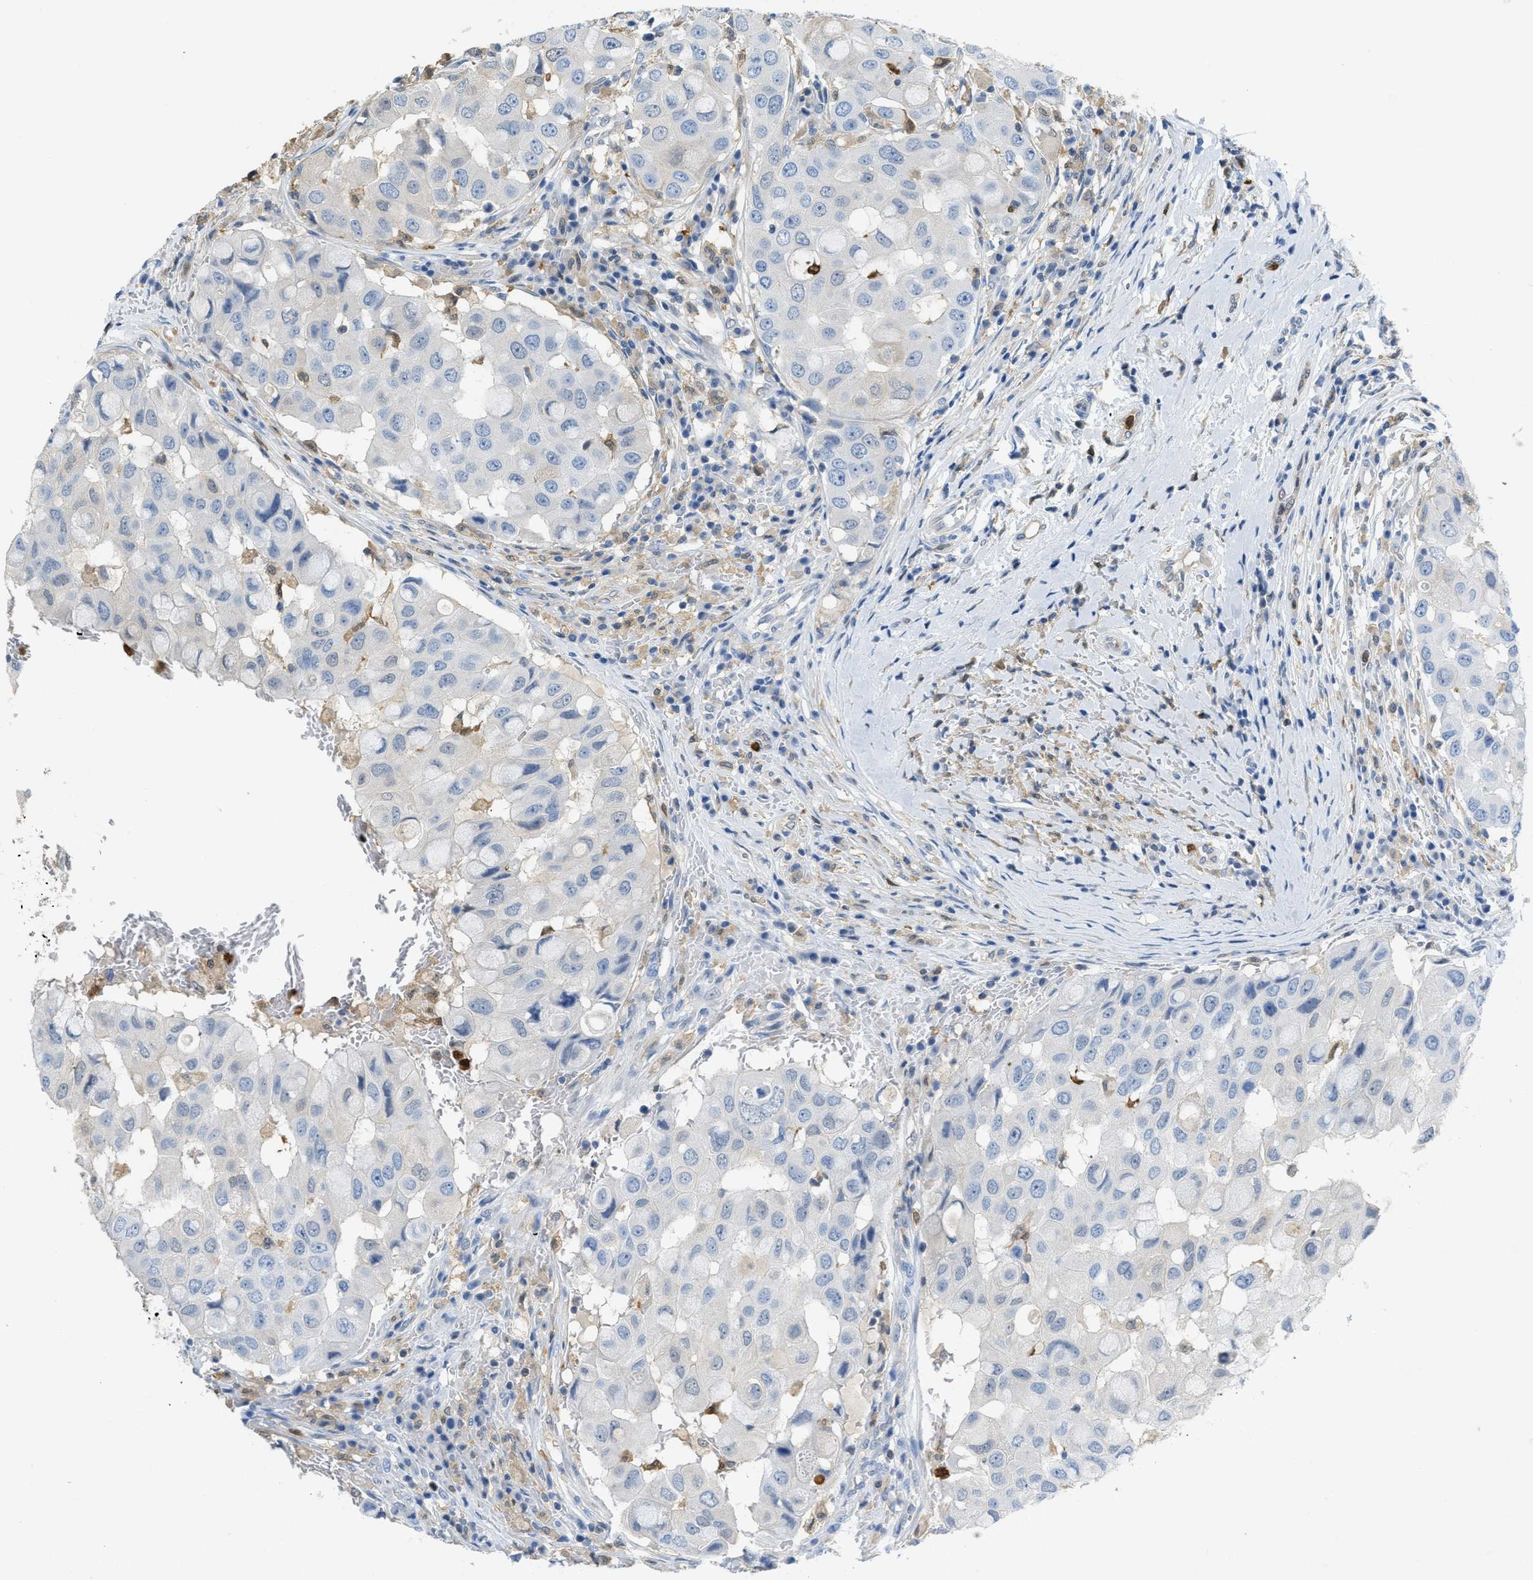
{"staining": {"intensity": "negative", "quantity": "none", "location": "none"}, "tissue": "breast cancer", "cell_type": "Tumor cells", "image_type": "cancer", "snomed": [{"axis": "morphology", "description": "Duct carcinoma"}, {"axis": "topography", "description": "Breast"}], "caption": "This is a micrograph of IHC staining of breast intraductal carcinoma, which shows no positivity in tumor cells. (Stains: DAB IHC with hematoxylin counter stain, Microscopy: brightfield microscopy at high magnification).", "gene": "SERPINB1", "patient": {"sex": "female", "age": 27}}